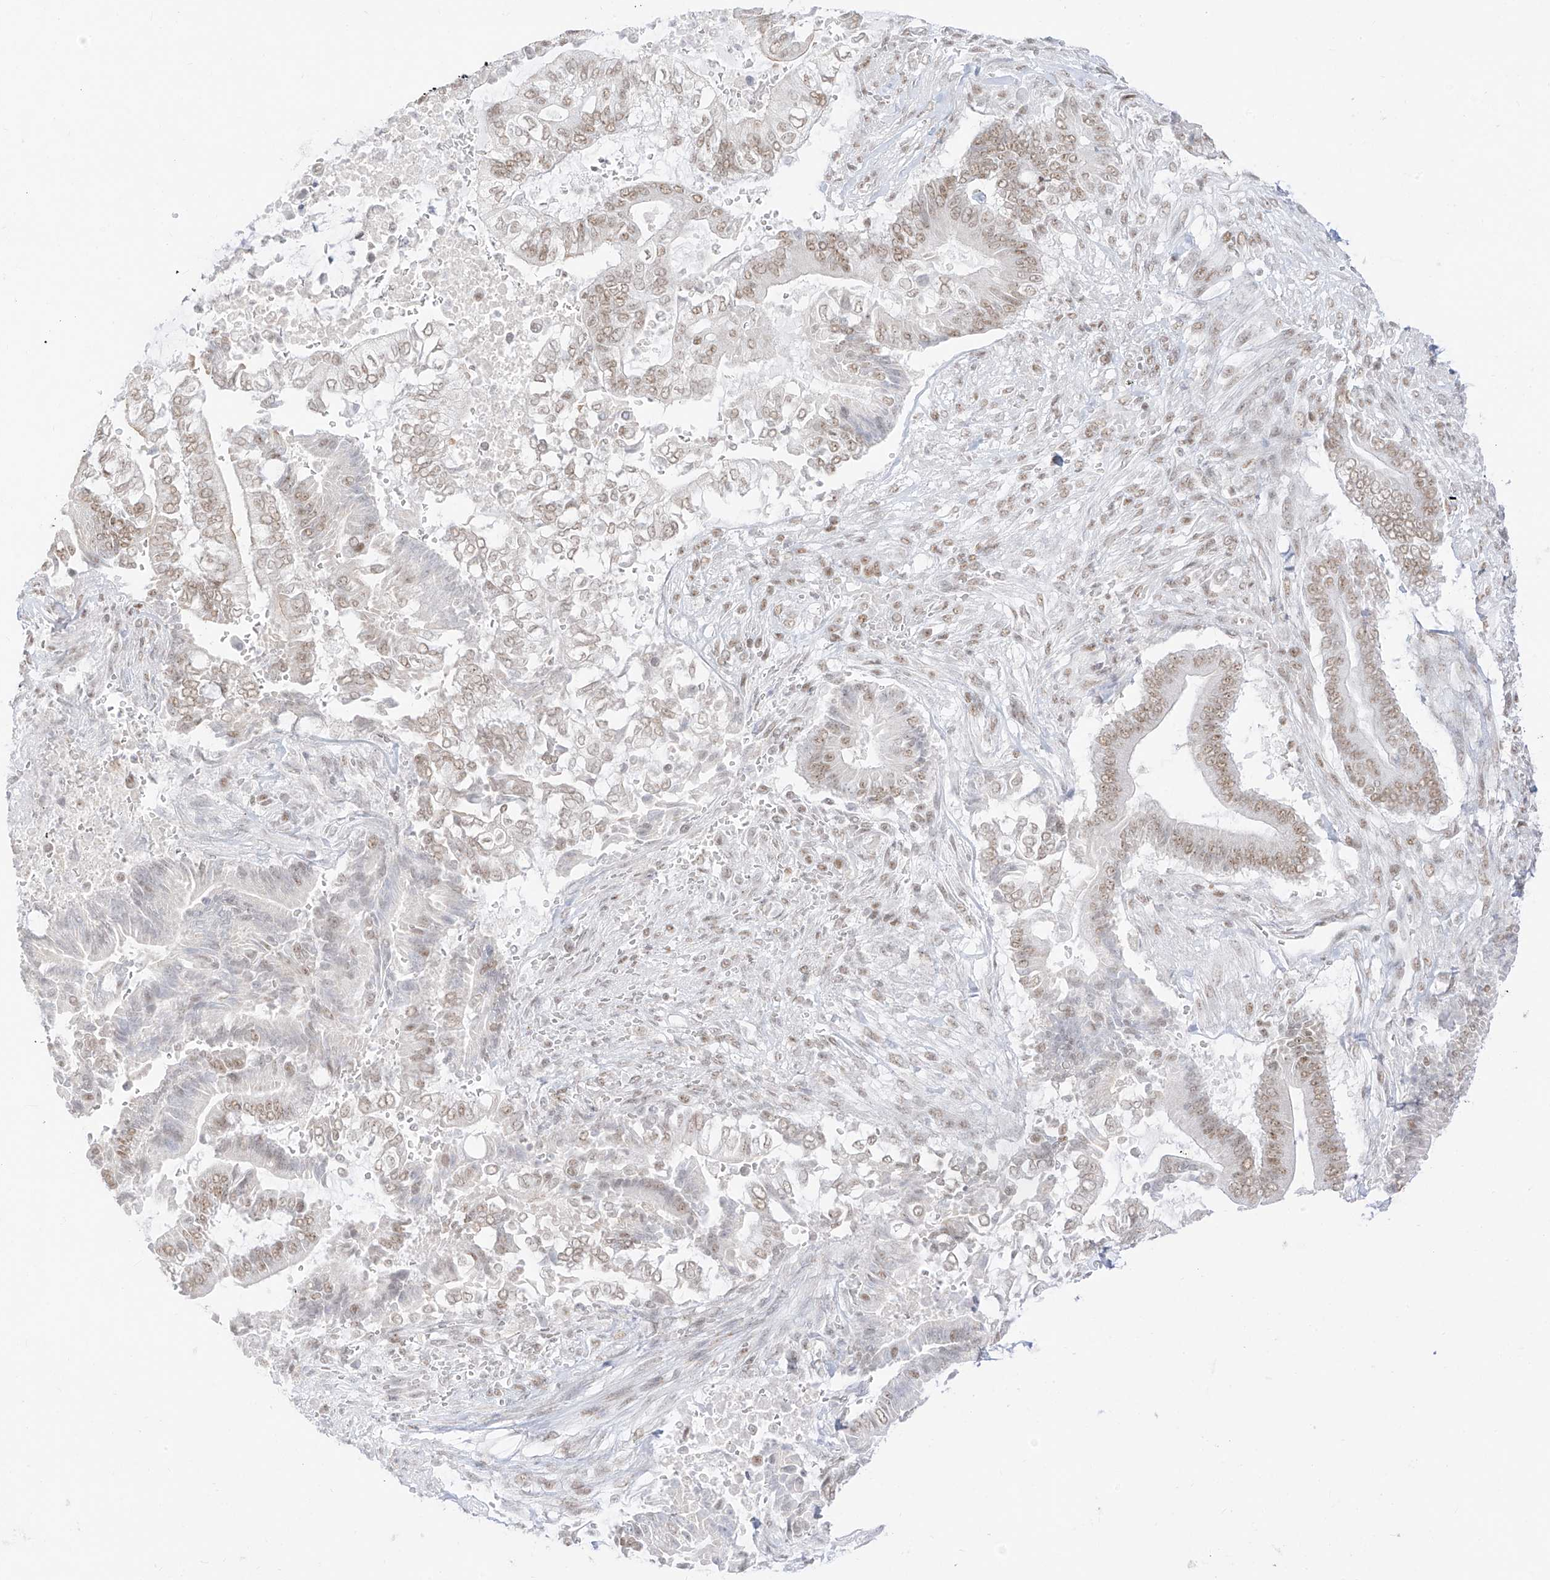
{"staining": {"intensity": "moderate", "quantity": "25%-75%", "location": "nuclear"}, "tissue": "pancreatic cancer", "cell_type": "Tumor cells", "image_type": "cancer", "snomed": [{"axis": "morphology", "description": "Adenocarcinoma, NOS"}, {"axis": "topography", "description": "Pancreas"}], "caption": "Pancreatic adenocarcinoma stained for a protein (brown) displays moderate nuclear positive staining in about 25%-75% of tumor cells.", "gene": "SUPT5H", "patient": {"sex": "male", "age": 68}}